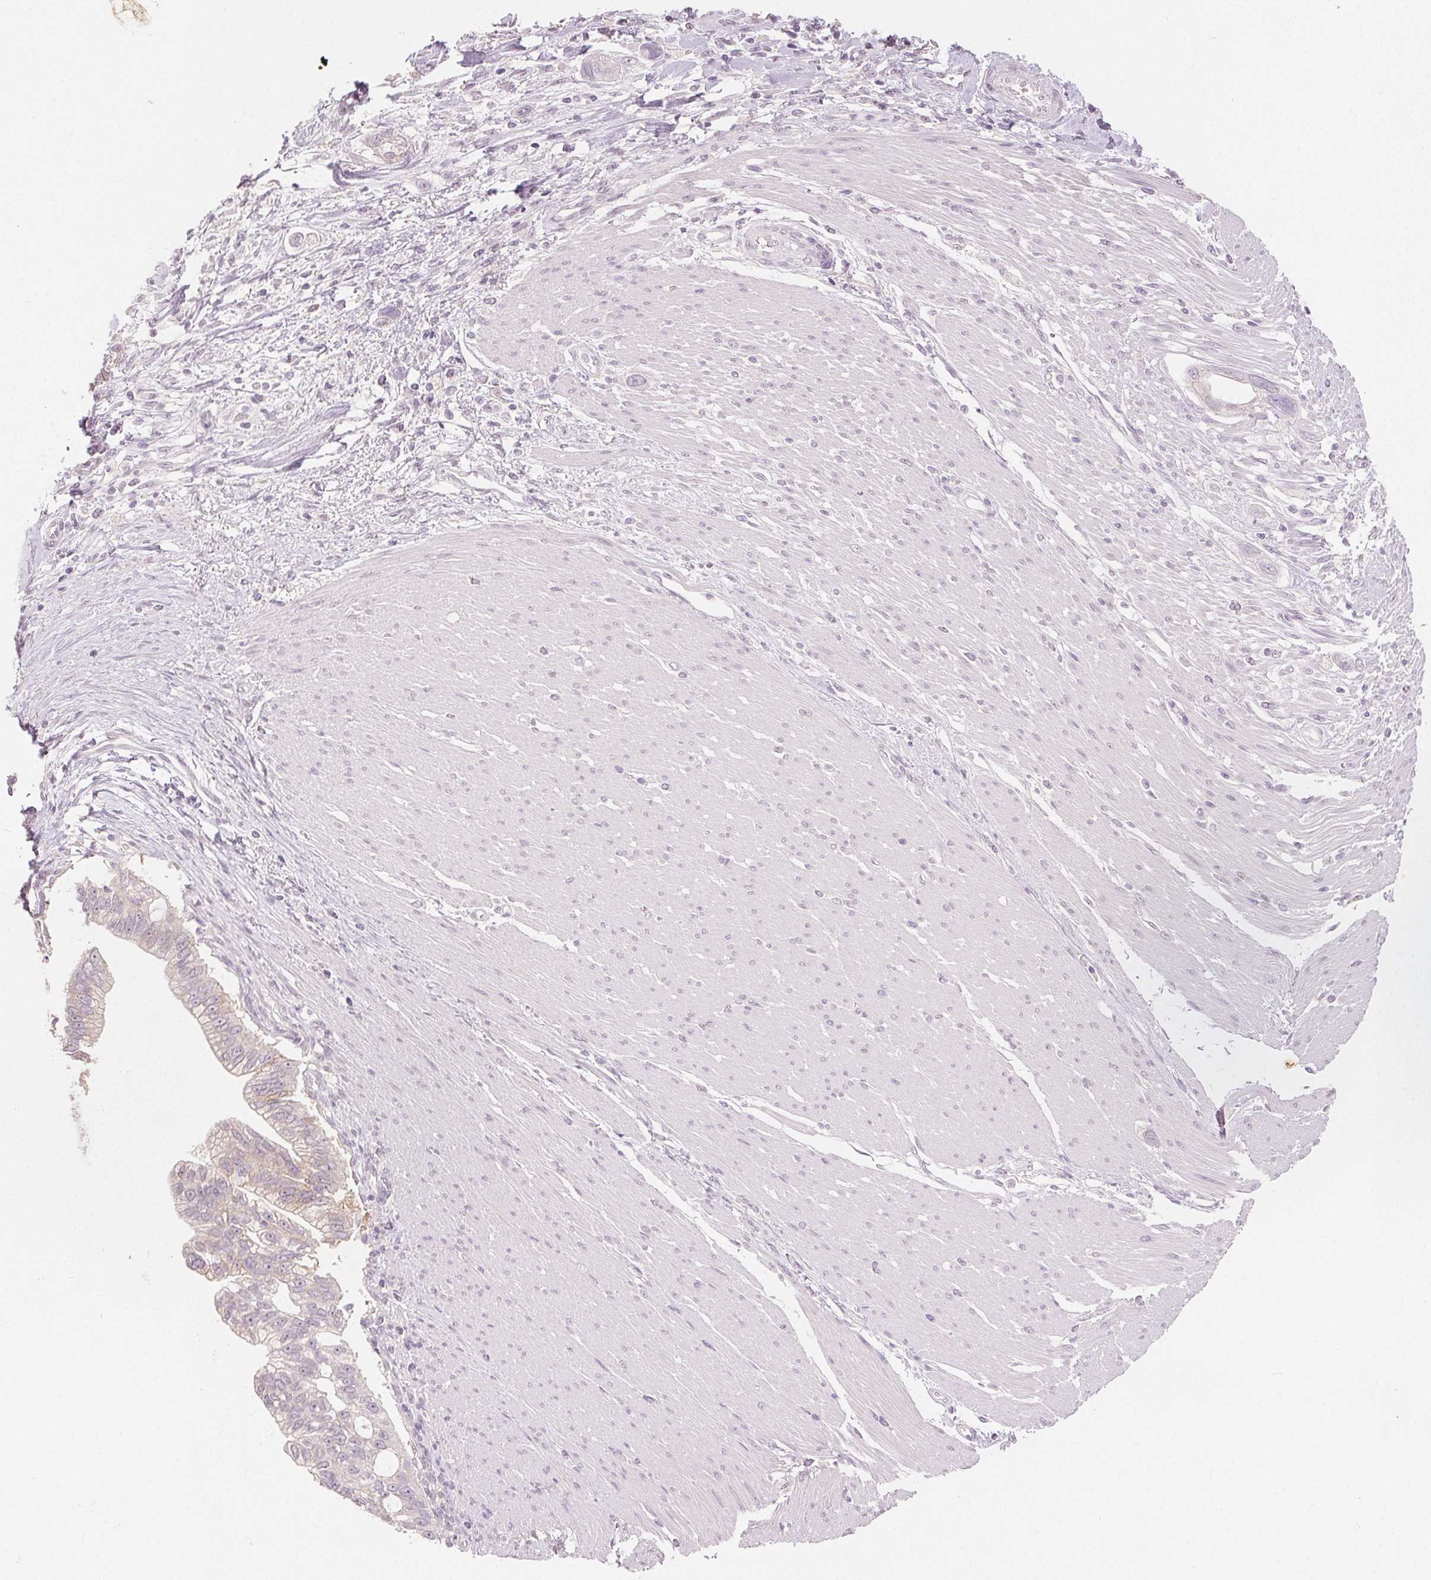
{"staining": {"intensity": "weak", "quantity": "<25%", "location": "cytoplasmic/membranous"}, "tissue": "pancreatic cancer", "cell_type": "Tumor cells", "image_type": "cancer", "snomed": [{"axis": "morphology", "description": "Adenocarcinoma, NOS"}, {"axis": "topography", "description": "Pancreas"}], "caption": "DAB (3,3'-diaminobenzidine) immunohistochemical staining of human pancreatic cancer demonstrates no significant staining in tumor cells.", "gene": "CA12", "patient": {"sex": "male", "age": 70}}